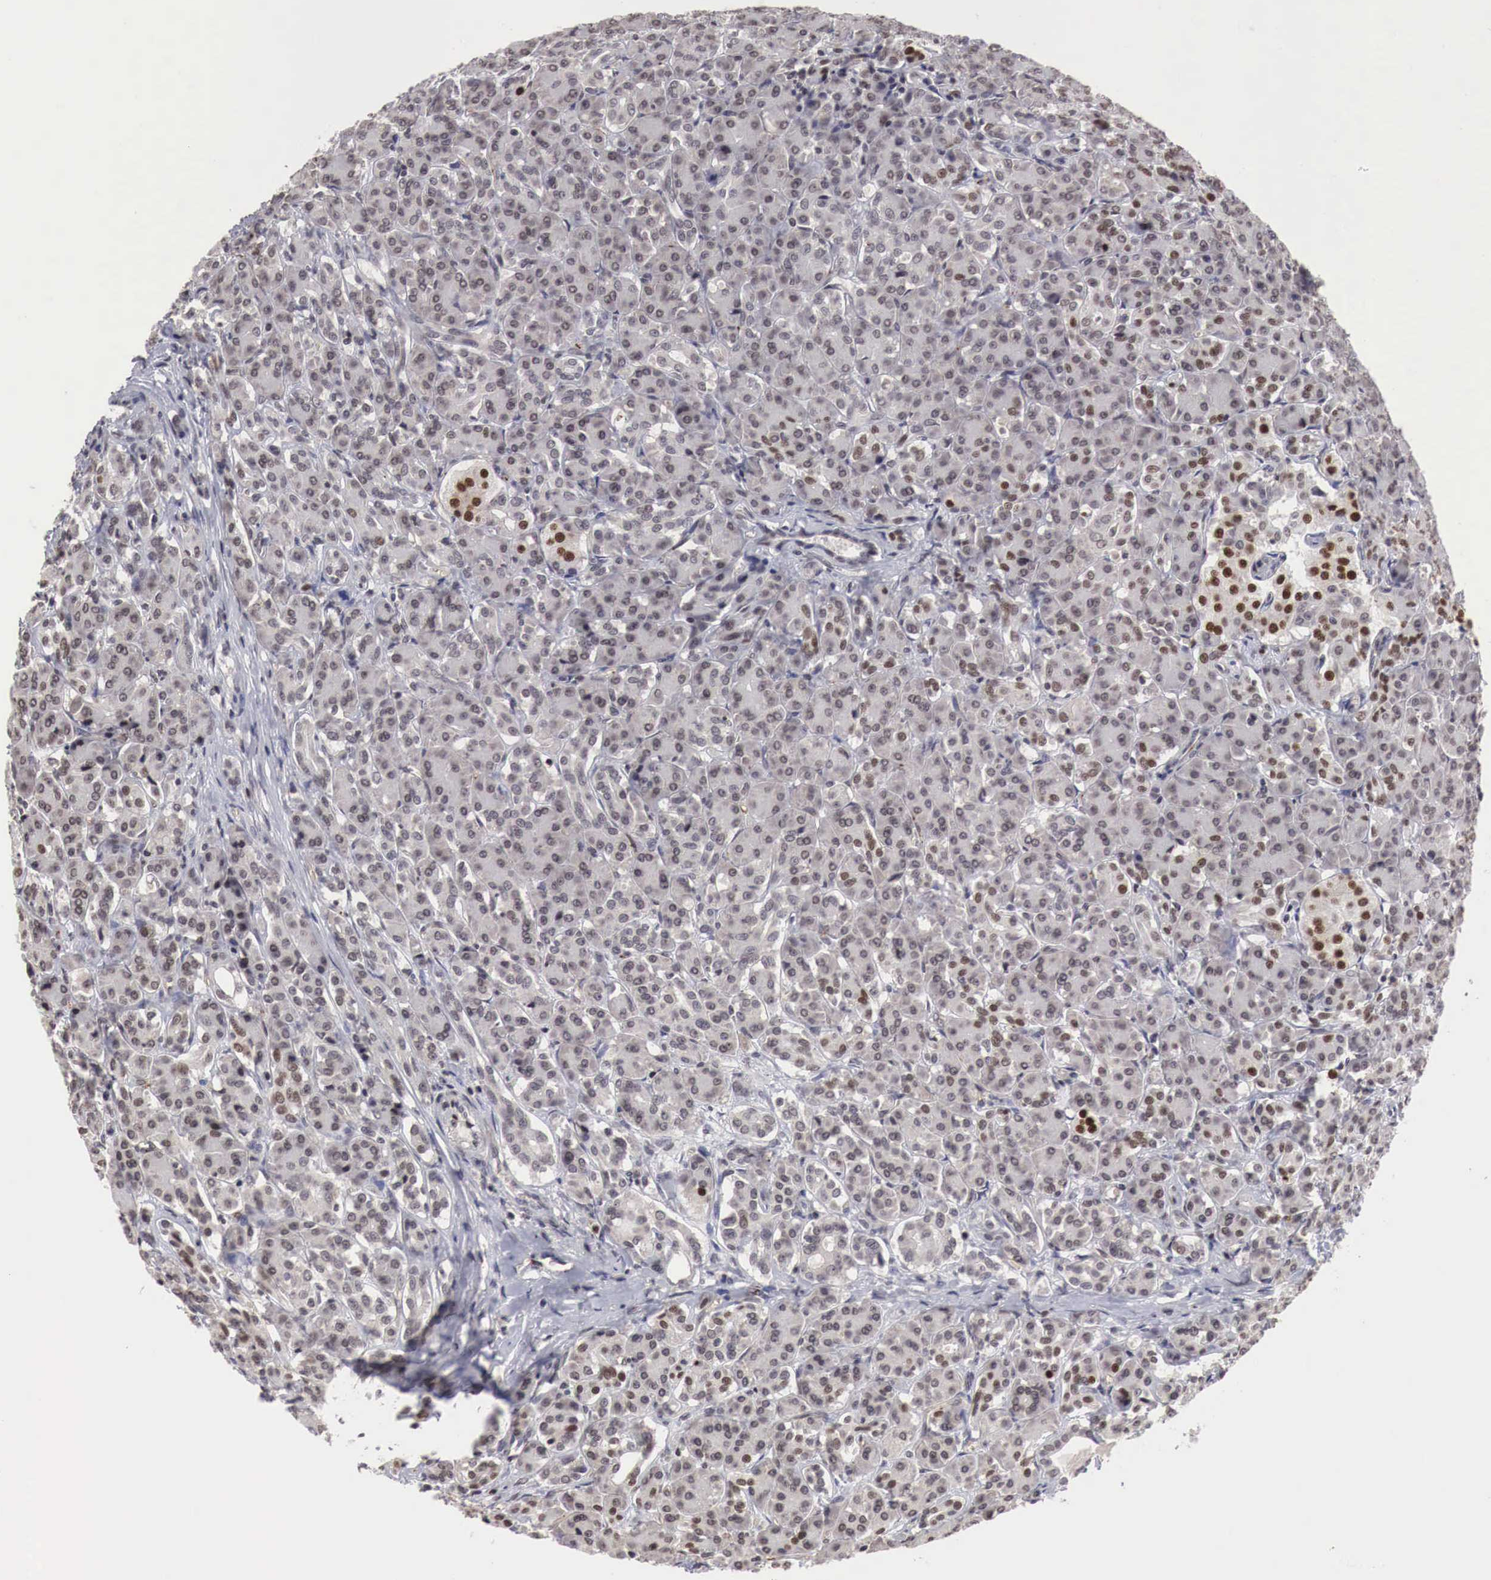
{"staining": {"intensity": "negative", "quantity": "none", "location": "none"}, "tissue": "pancreas", "cell_type": "Exocrine glandular cells", "image_type": "normal", "snomed": [{"axis": "morphology", "description": "Normal tissue, NOS"}, {"axis": "topography", "description": "Lymph node"}, {"axis": "topography", "description": "Pancreas"}], "caption": "Immunohistochemistry of unremarkable pancreas exhibits no expression in exocrine glandular cells.", "gene": "DACH2", "patient": {"sex": "male", "age": 59}}